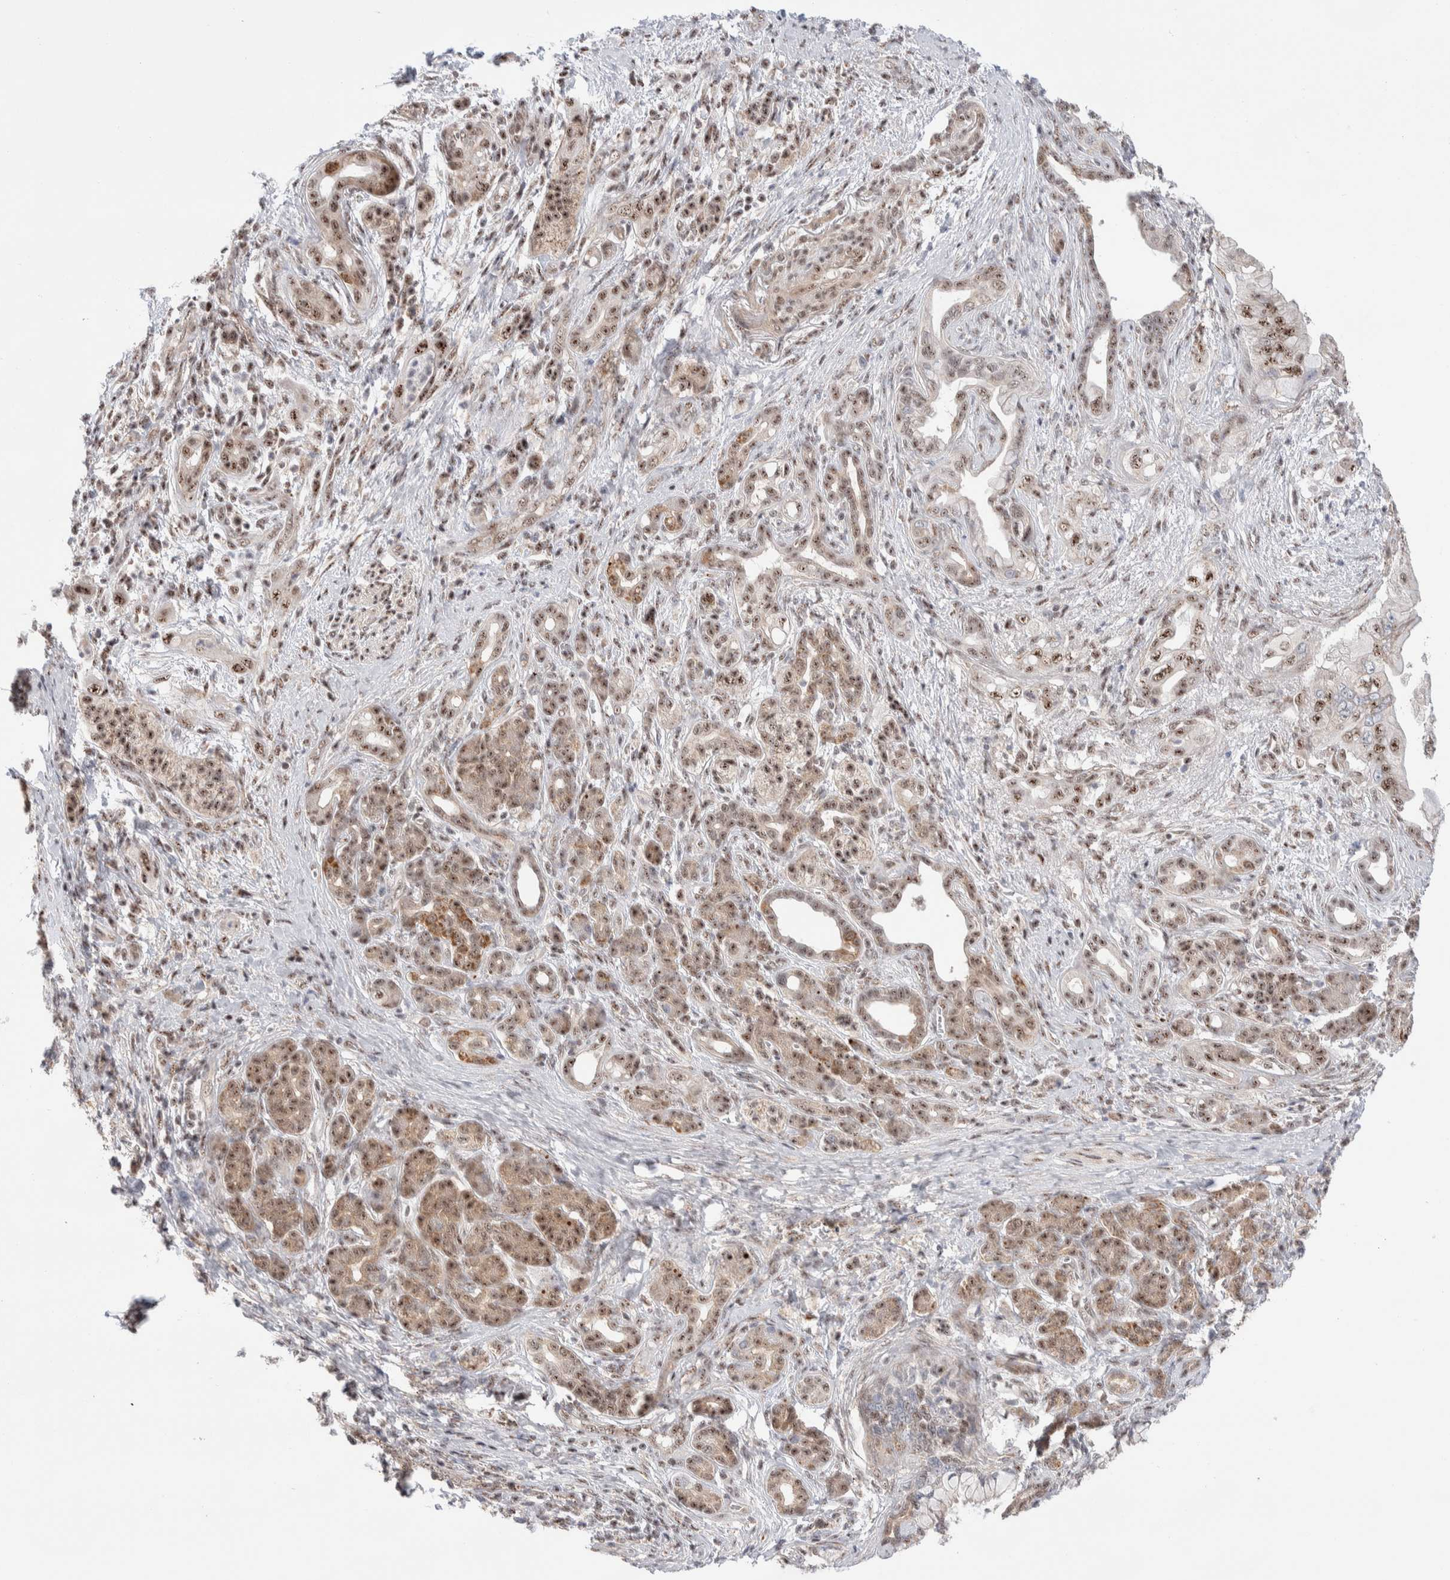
{"staining": {"intensity": "moderate", "quantity": ">75%", "location": "cytoplasmic/membranous,nuclear"}, "tissue": "pancreatic cancer", "cell_type": "Tumor cells", "image_type": "cancer", "snomed": [{"axis": "morphology", "description": "Adenocarcinoma, NOS"}, {"axis": "topography", "description": "Pancreas"}], "caption": "IHC photomicrograph of human adenocarcinoma (pancreatic) stained for a protein (brown), which shows medium levels of moderate cytoplasmic/membranous and nuclear expression in approximately >75% of tumor cells.", "gene": "ZNF695", "patient": {"sex": "male", "age": 59}}